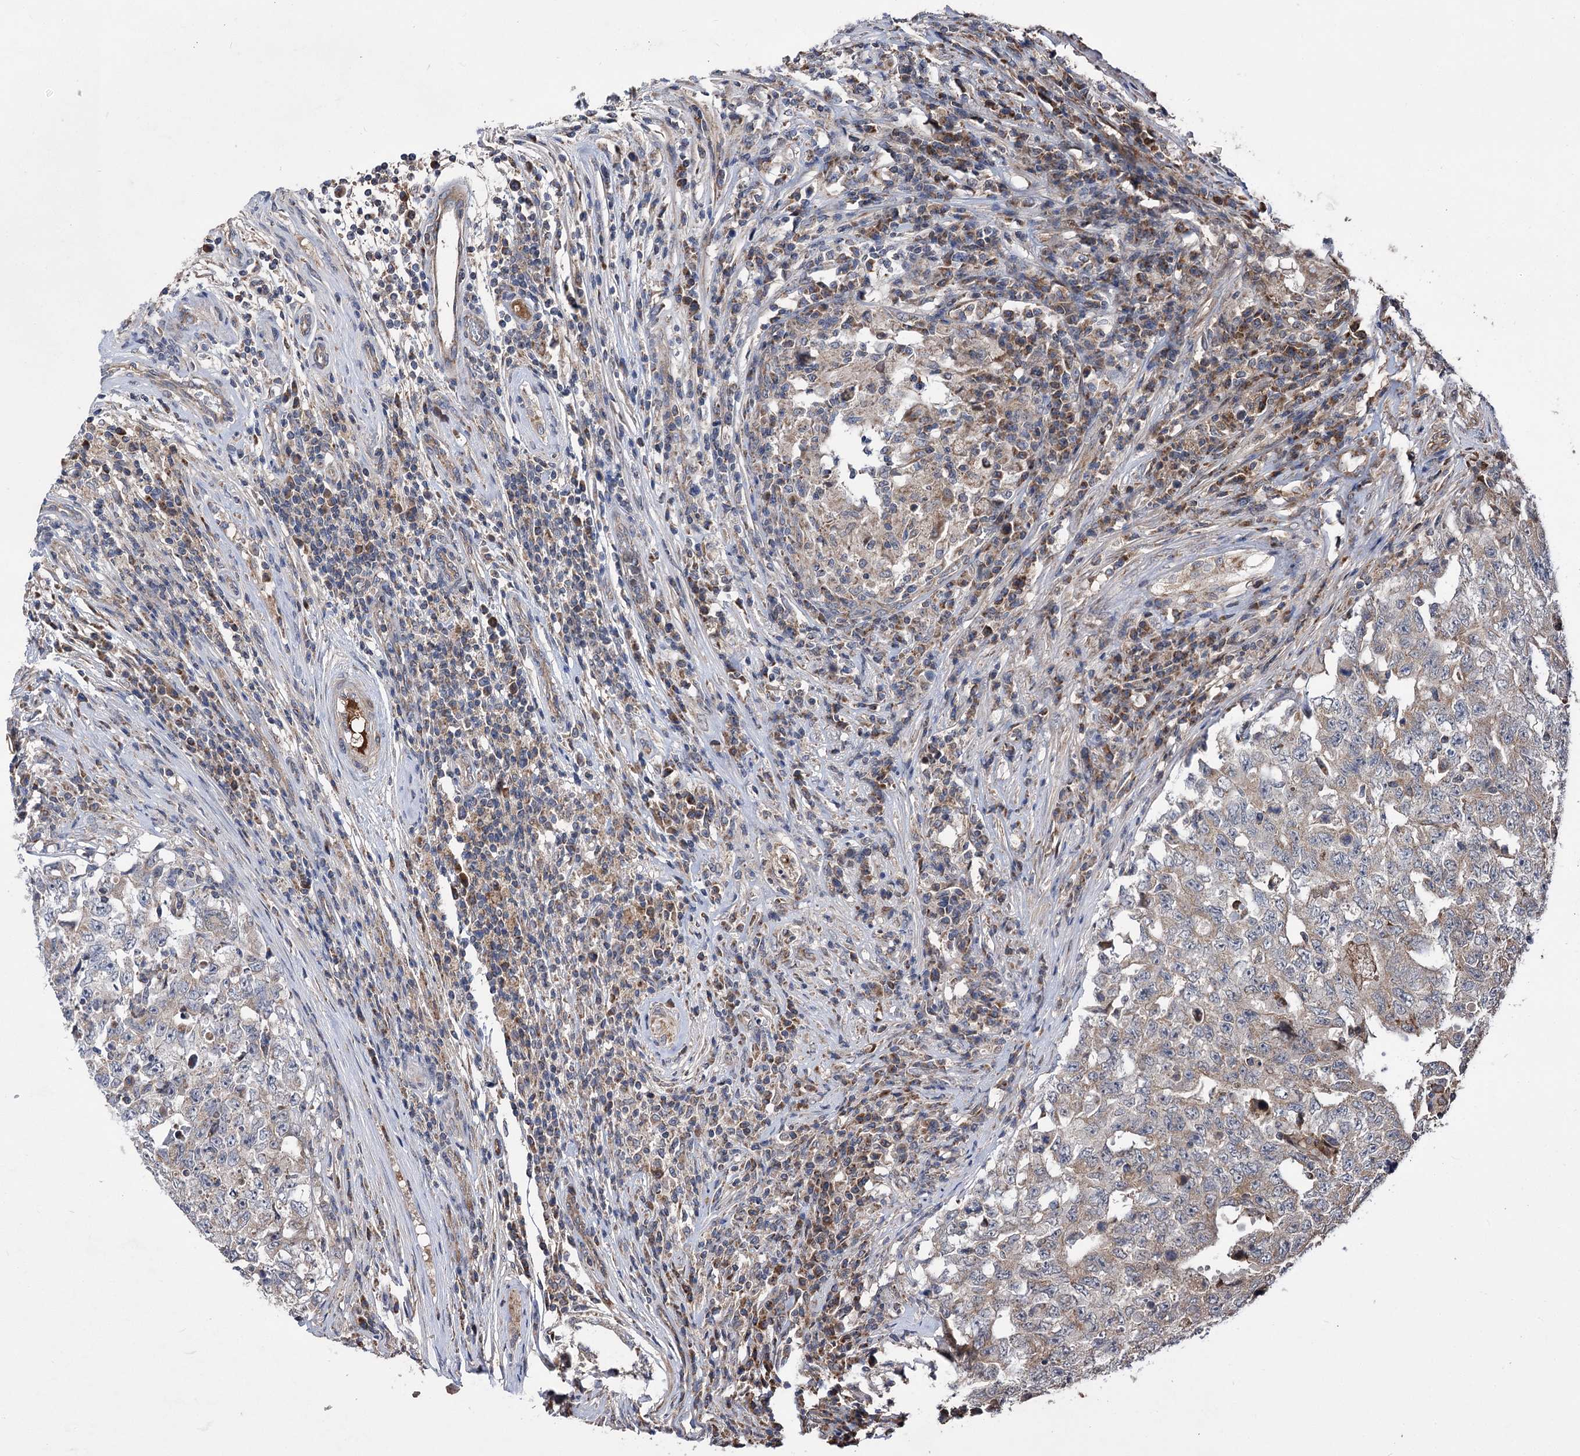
{"staining": {"intensity": "moderate", "quantity": "25%-75%", "location": "cytoplasmic/membranous"}, "tissue": "testis cancer", "cell_type": "Tumor cells", "image_type": "cancer", "snomed": [{"axis": "morphology", "description": "Carcinoma, Embryonal, NOS"}, {"axis": "topography", "description": "Testis"}], "caption": "Immunohistochemical staining of human testis embryonal carcinoma exhibits medium levels of moderate cytoplasmic/membranous protein positivity in approximately 25%-75% of tumor cells. The staining is performed using DAB brown chromogen to label protein expression. The nuclei are counter-stained blue using hematoxylin.", "gene": "RASSF3", "patient": {"sex": "male", "age": 26}}